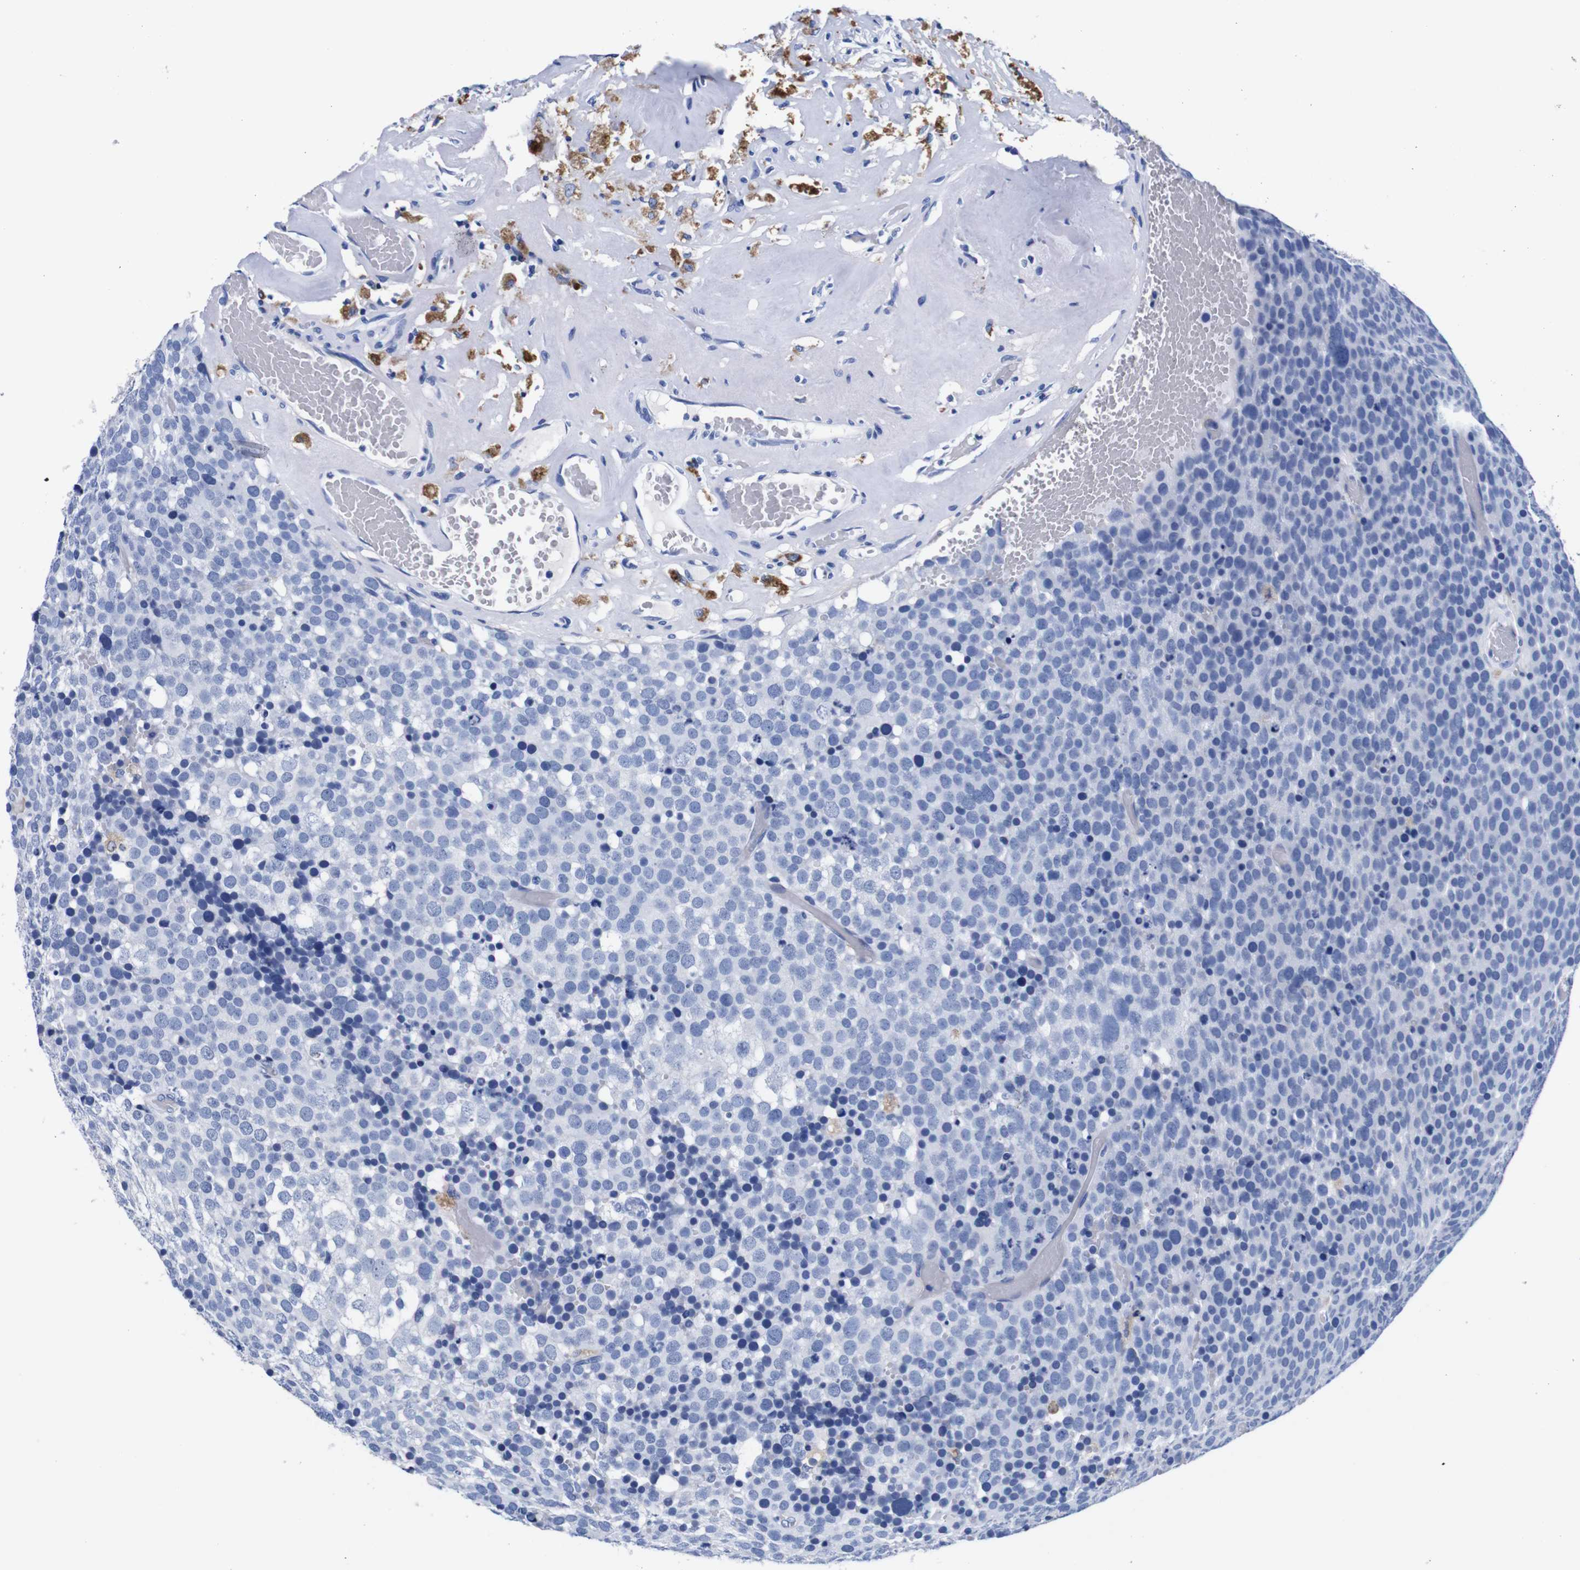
{"staining": {"intensity": "negative", "quantity": "none", "location": "none"}, "tissue": "testis cancer", "cell_type": "Tumor cells", "image_type": "cancer", "snomed": [{"axis": "morphology", "description": "Seminoma, NOS"}, {"axis": "topography", "description": "Testis"}], "caption": "A histopathology image of human testis cancer (seminoma) is negative for staining in tumor cells. Brightfield microscopy of immunohistochemistry (IHC) stained with DAB (3,3'-diaminobenzidine) (brown) and hematoxylin (blue), captured at high magnification.", "gene": "HLA-DMB", "patient": {"sex": "male", "age": 71}}